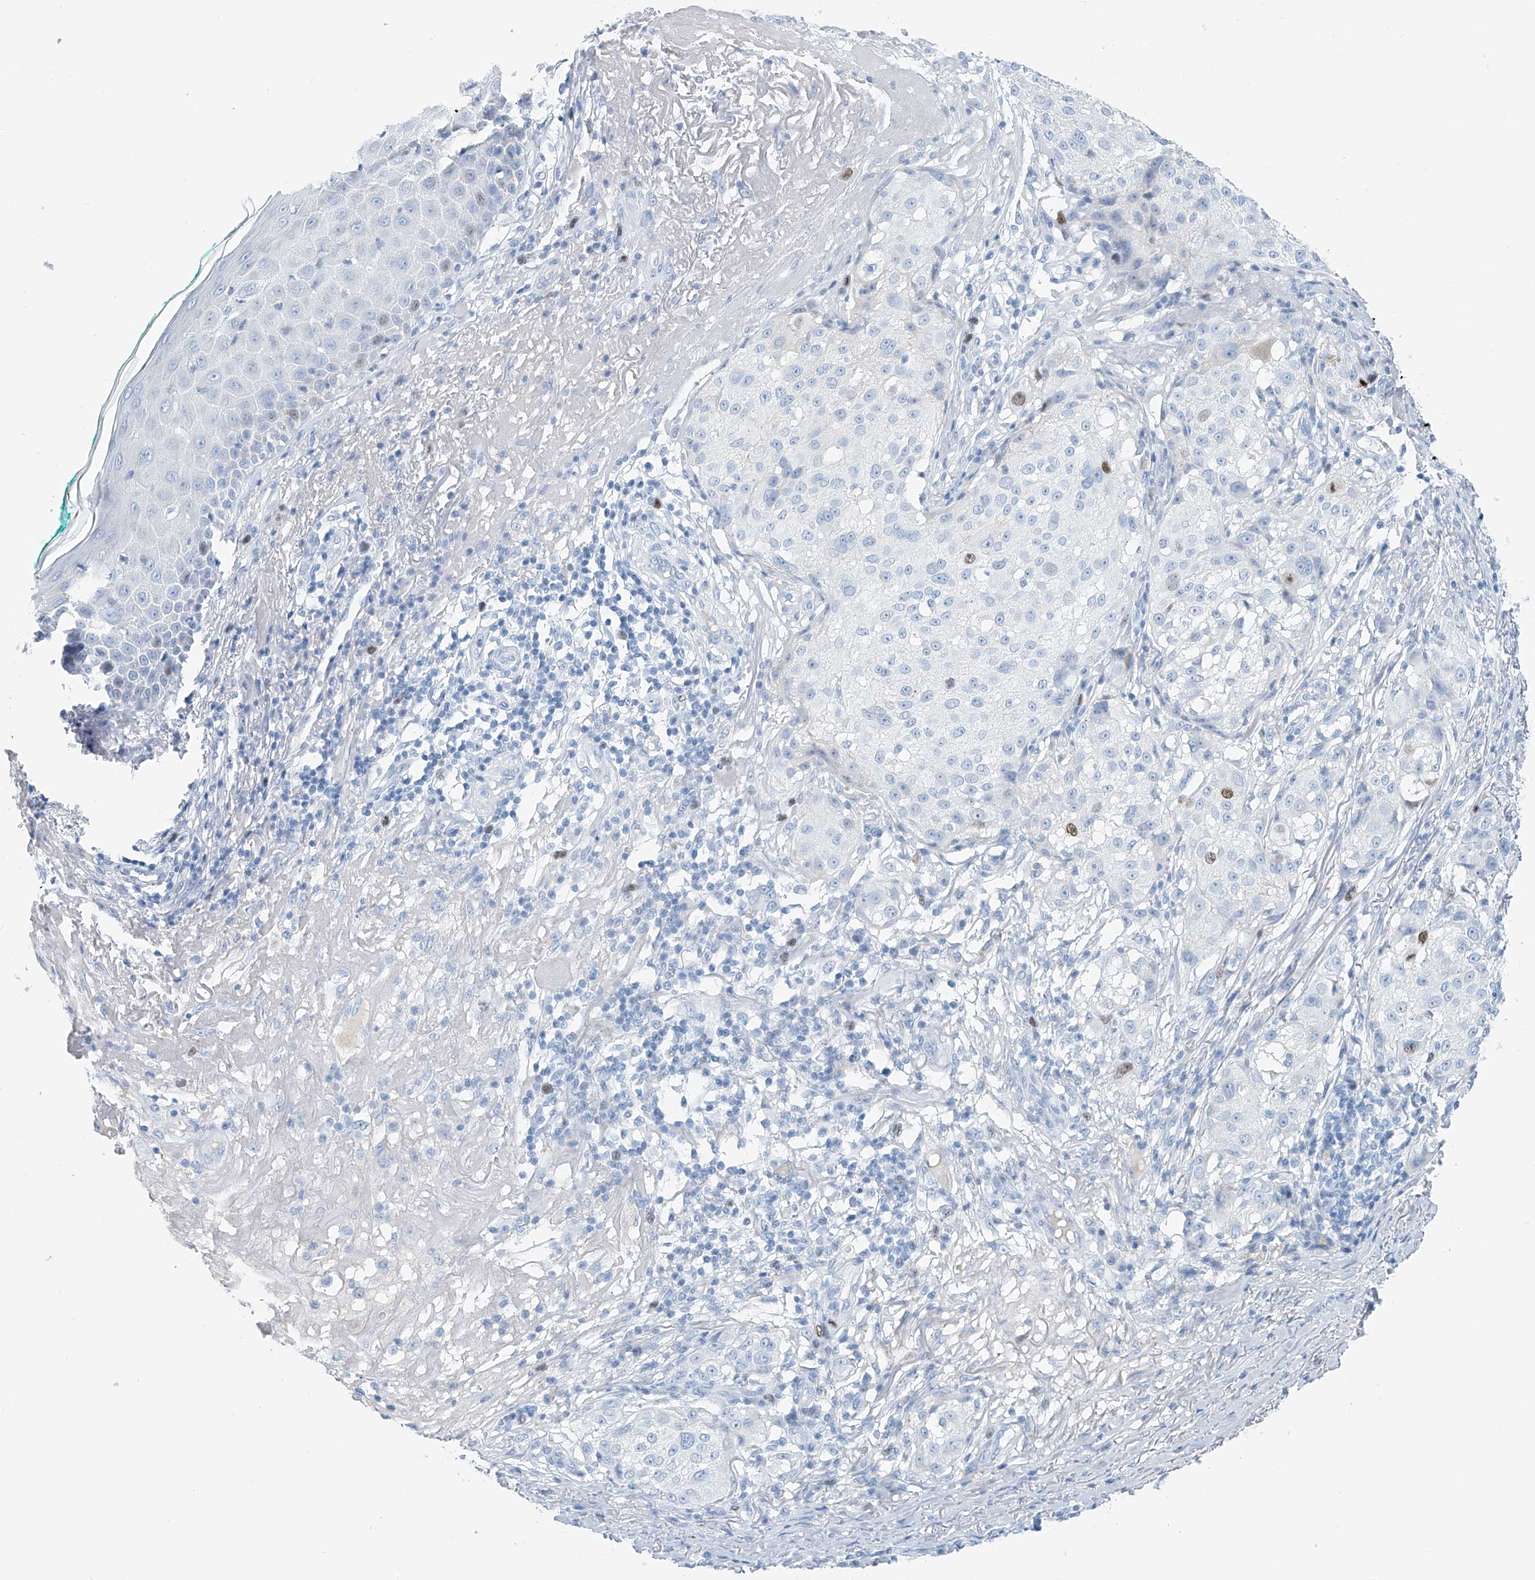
{"staining": {"intensity": "weak", "quantity": "<25%", "location": "nuclear"}, "tissue": "melanoma", "cell_type": "Tumor cells", "image_type": "cancer", "snomed": [{"axis": "morphology", "description": "Necrosis, NOS"}, {"axis": "morphology", "description": "Malignant melanoma, NOS"}, {"axis": "topography", "description": "Skin"}], "caption": "This is a image of immunohistochemistry staining of melanoma, which shows no positivity in tumor cells.", "gene": "SGO2", "patient": {"sex": "female", "age": 87}}